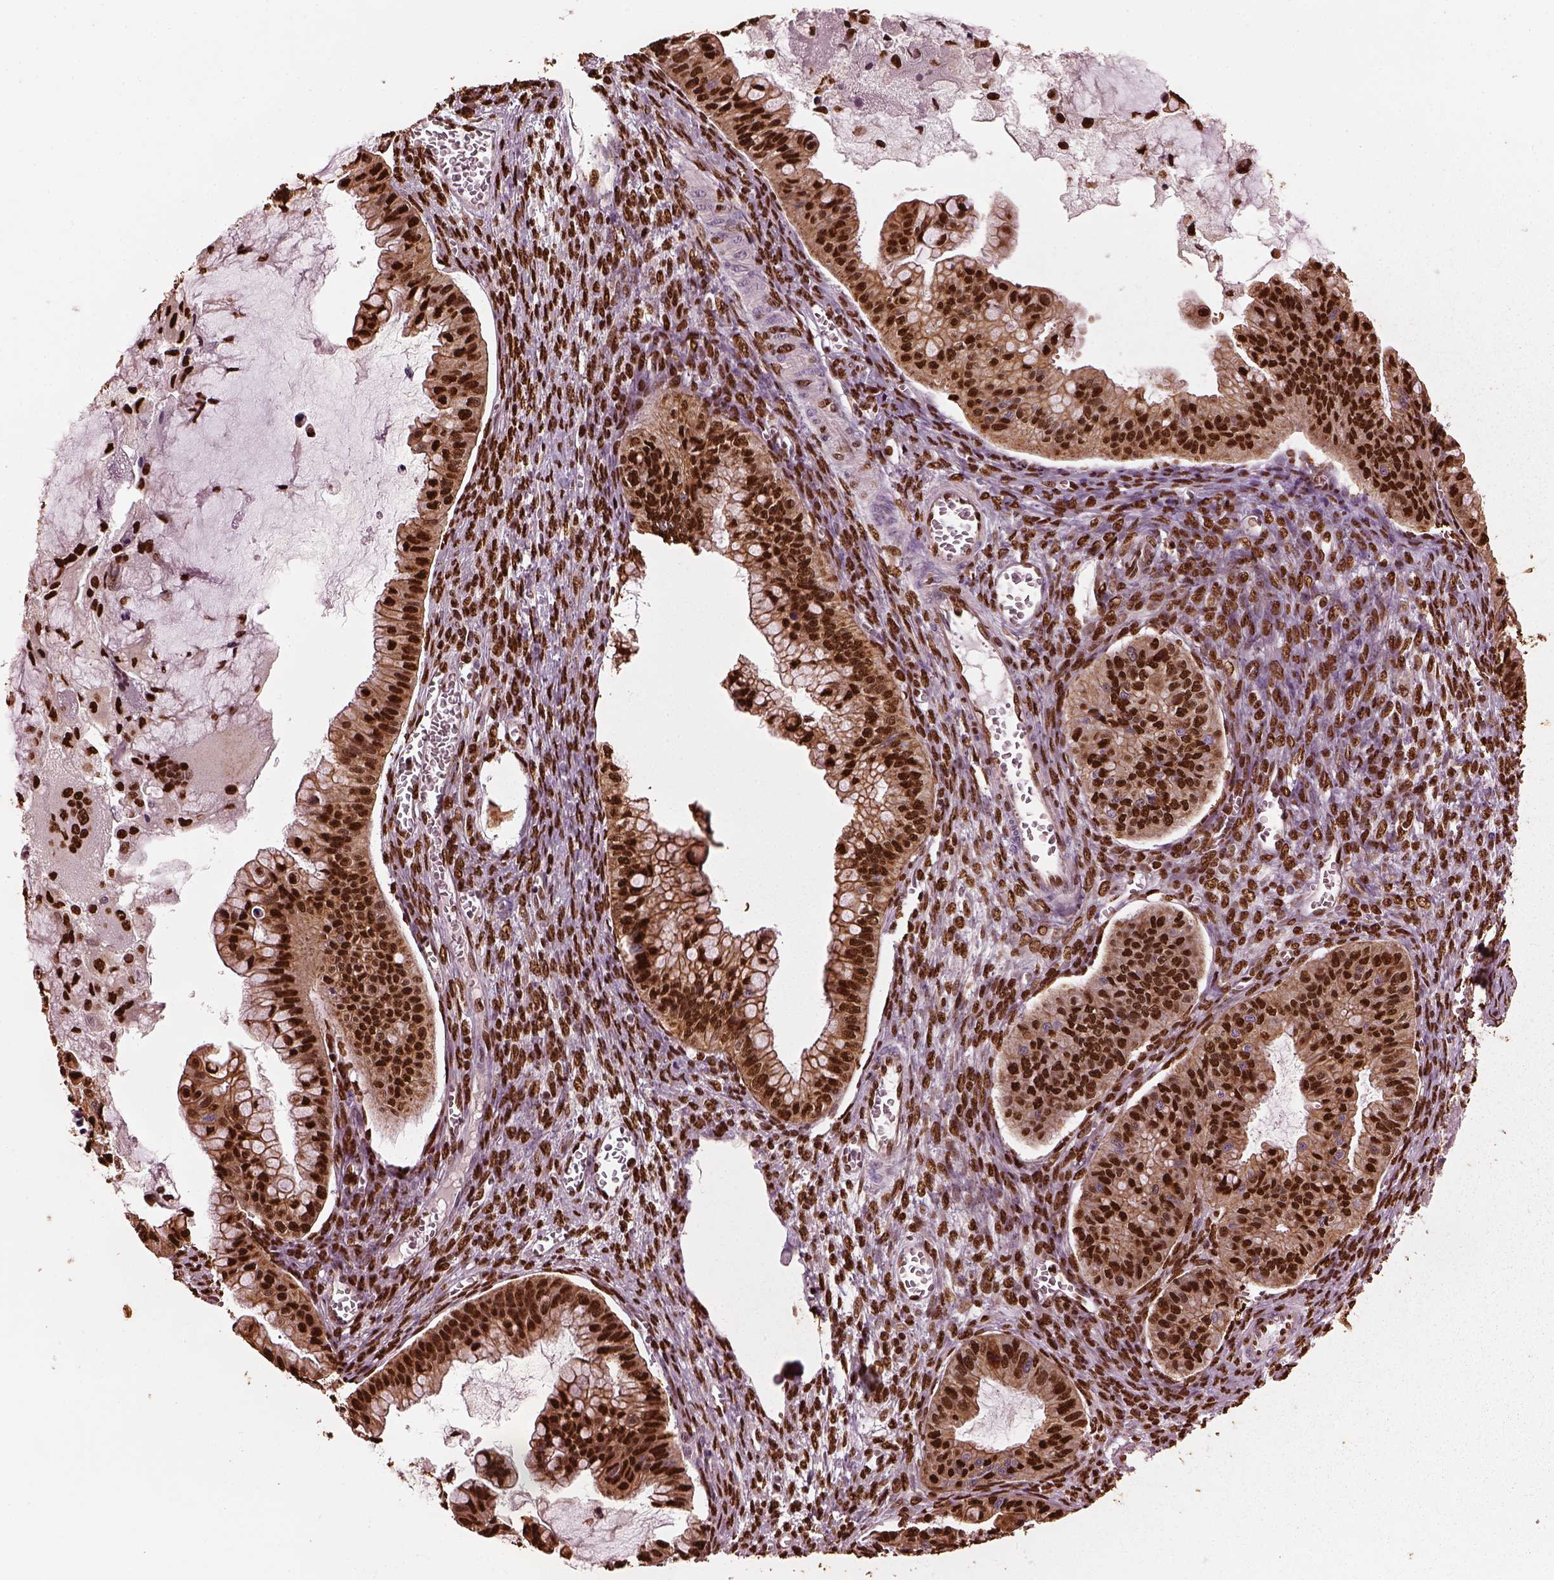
{"staining": {"intensity": "strong", "quantity": ">75%", "location": "nuclear"}, "tissue": "ovarian cancer", "cell_type": "Tumor cells", "image_type": "cancer", "snomed": [{"axis": "morphology", "description": "Cystadenocarcinoma, mucinous, NOS"}, {"axis": "topography", "description": "Ovary"}], "caption": "Ovarian cancer (mucinous cystadenocarcinoma) tissue demonstrates strong nuclear expression in about >75% of tumor cells, visualized by immunohistochemistry.", "gene": "RUFY3", "patient": {"sex": "female", "age": 72}}